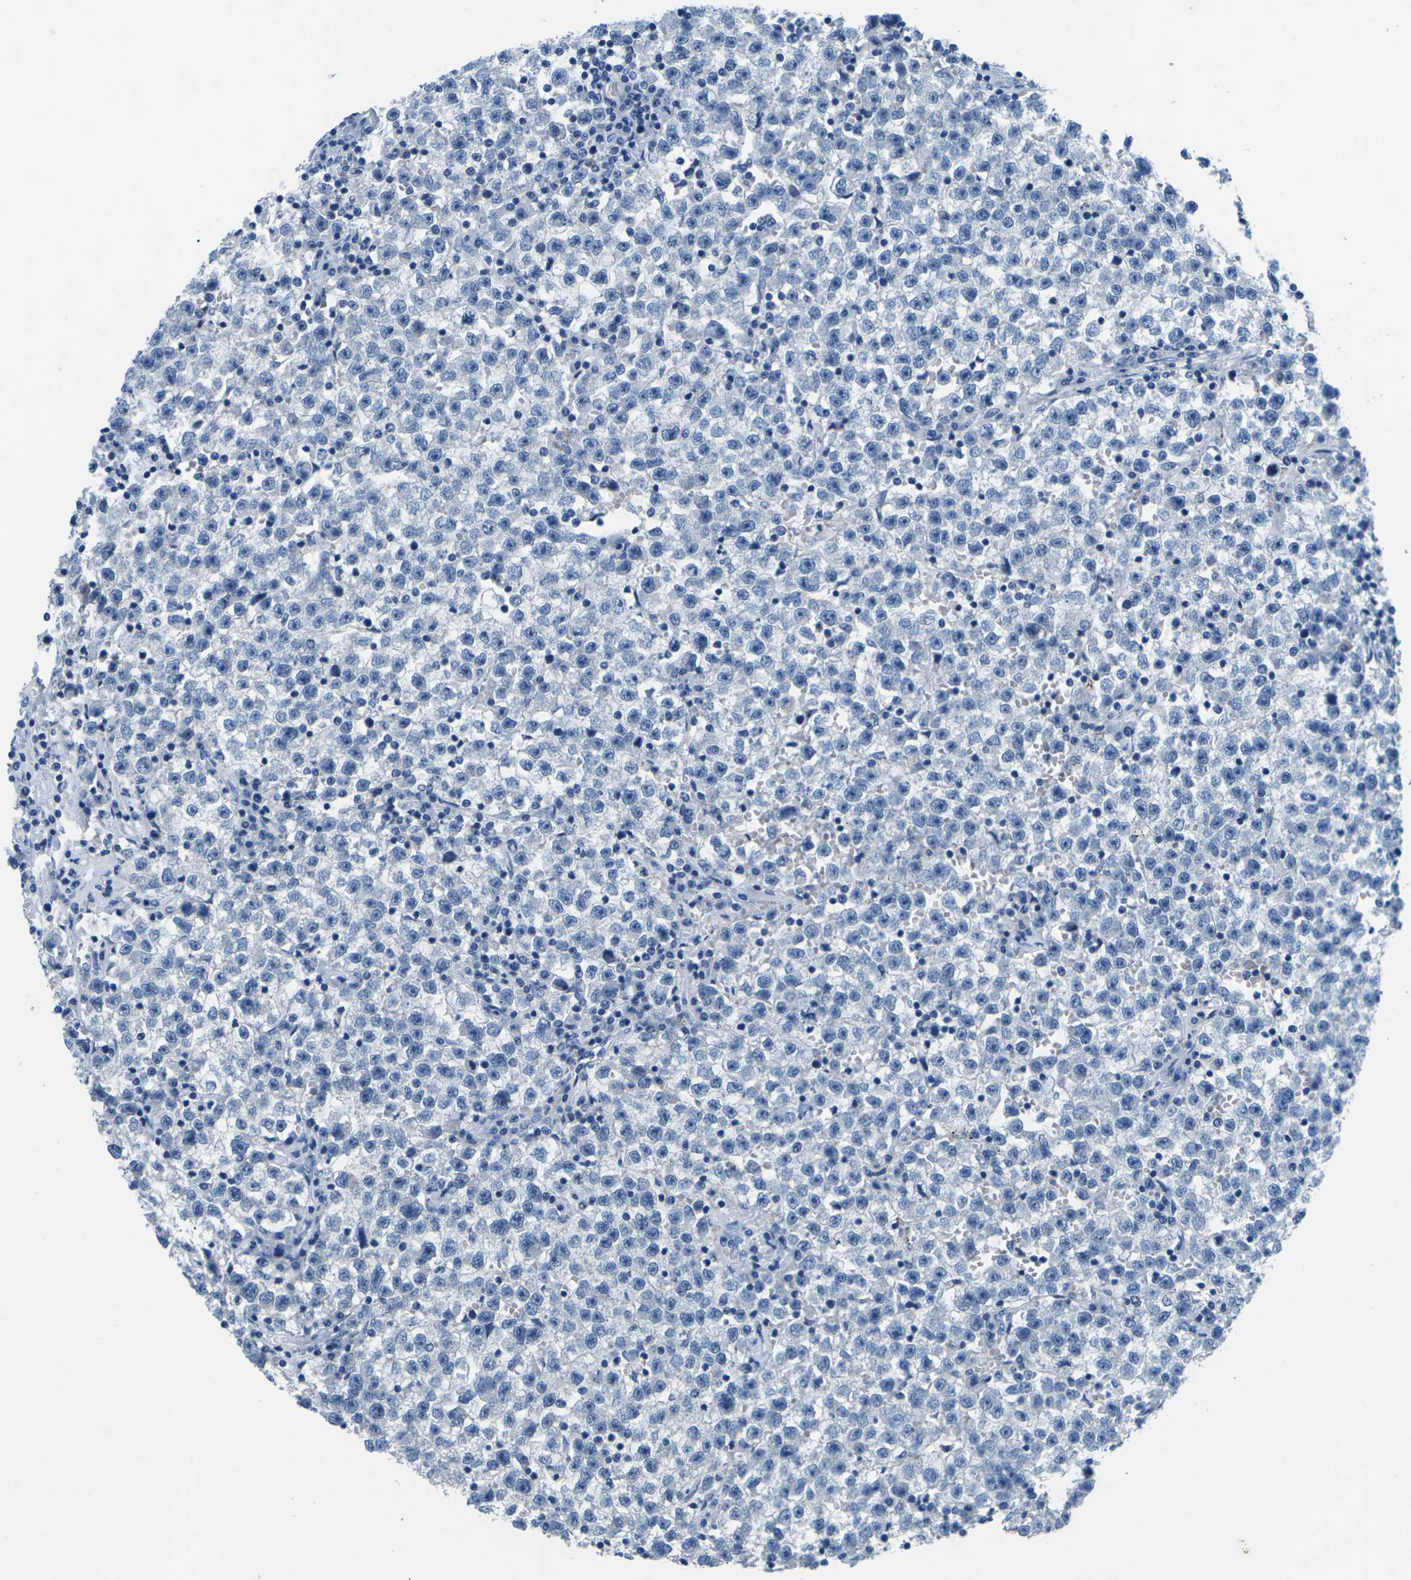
{"staining": {"intensity": "negative", "quantity": "none", "location": "none"}, "tissue": "testis cancer", "cell_type": "Tumor cells", "image_type": "cancer", "snomed": [{"axis": "morphology", "description": "Seminoma, NOS"}, {"axis": "topography", "description": "Testis"}], "caption": "The immunohistochemistry (IHC) histopathology image has no significant expression in tumor cells of seminoma (testis) tissue.", "gene": "UMOD", "patient": {"sex": "male", "age": 22}}